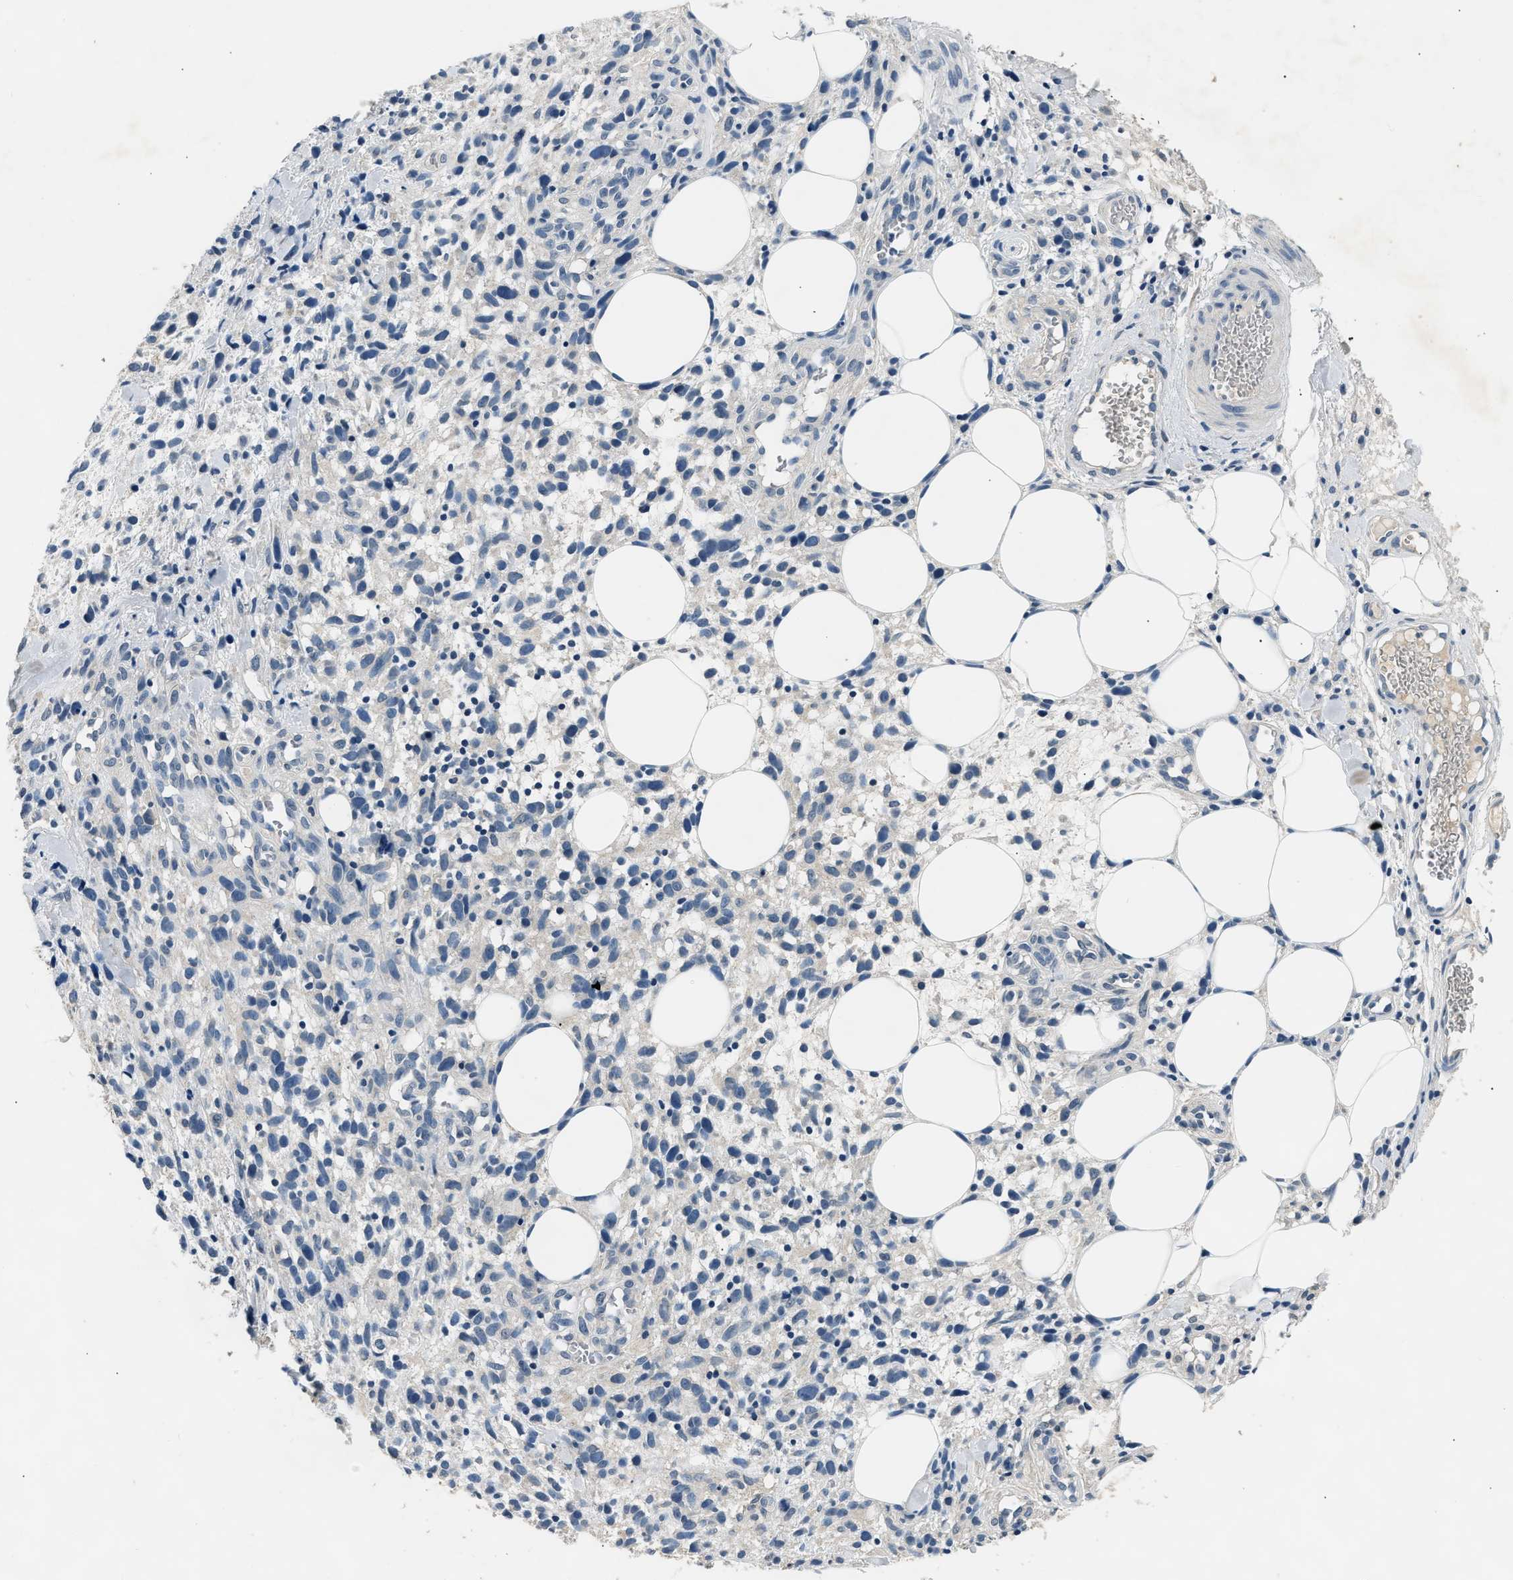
{"staining": {"intensity": "negative", "quantity": "none", "location": "none"}, "tissue": "melanoma", "cell_type": "Tumor cells", "image_type": "cancer", "snomed": [{"axis": "morphology", "description": "Malignant melanoma, NOS"}, {"axis": "topography", "description": "Skin"}], "caption": "Melanoma was stained to show a protein in brown. There is no significant positivity in tumor cells. Nuclei are stained in blue.", "gene": "INHA", "patient": {"sex": "female", "age": 55}}